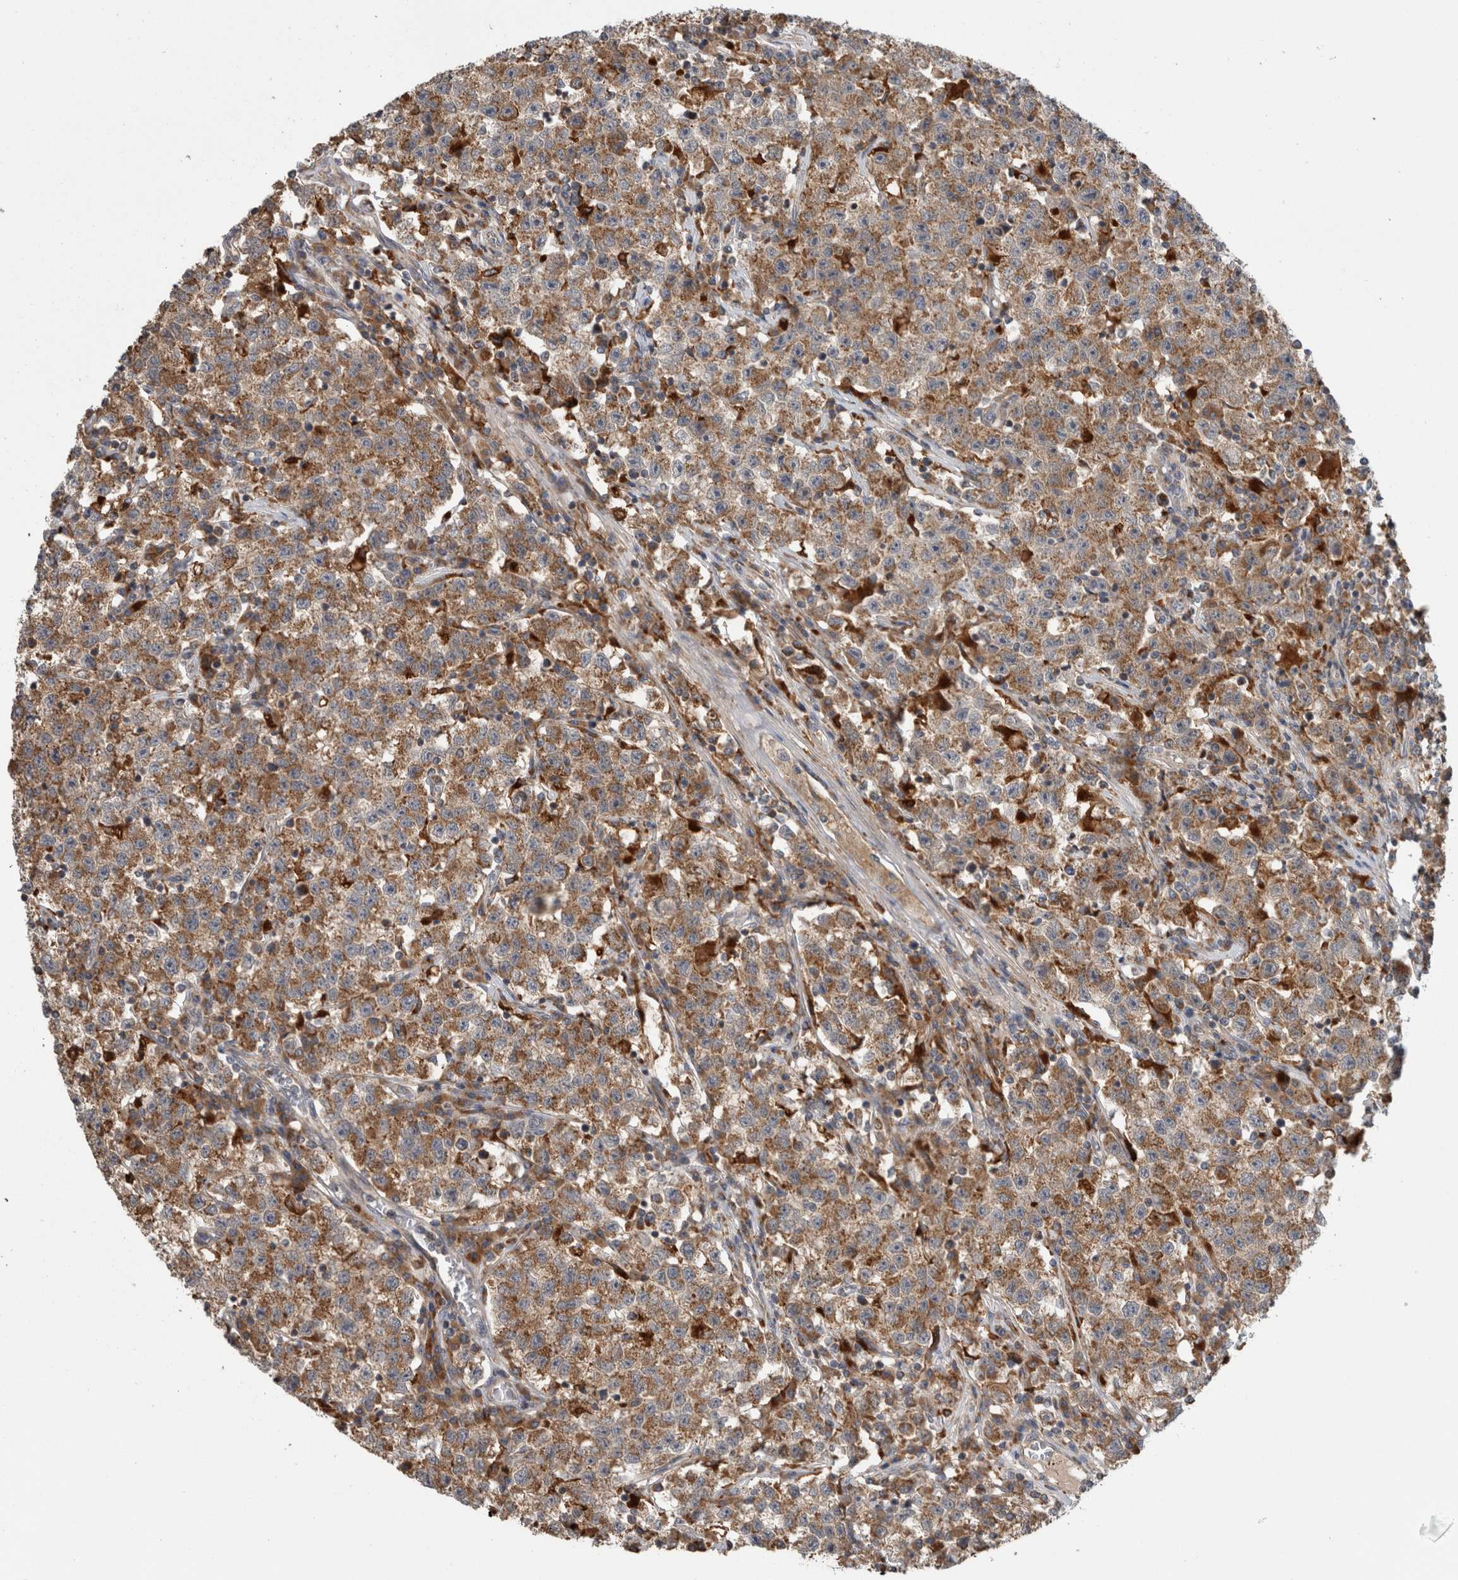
{"staining": {"intensity": "moderate", "quantity": ">75%", "location": "cytoplasmic/membranous"}, "tissue": "testis cancer", "cell_type": "Tumor cells", "image_type": "cancer", "snomed": [{"axis": "morphology", "description": "Seminoma, NOS"}, {"axis": "topography", "description": "Testis"}], "caption": "Approximately >75% of tumor cells in human testis cancer (seminoma) demonstrate moderate cytoplasmic/membranous protein expression as visualized by brown immunohistochemical staining.", "gene": "ADGRL3", "patient": {"sex": "male", "age": 22}}